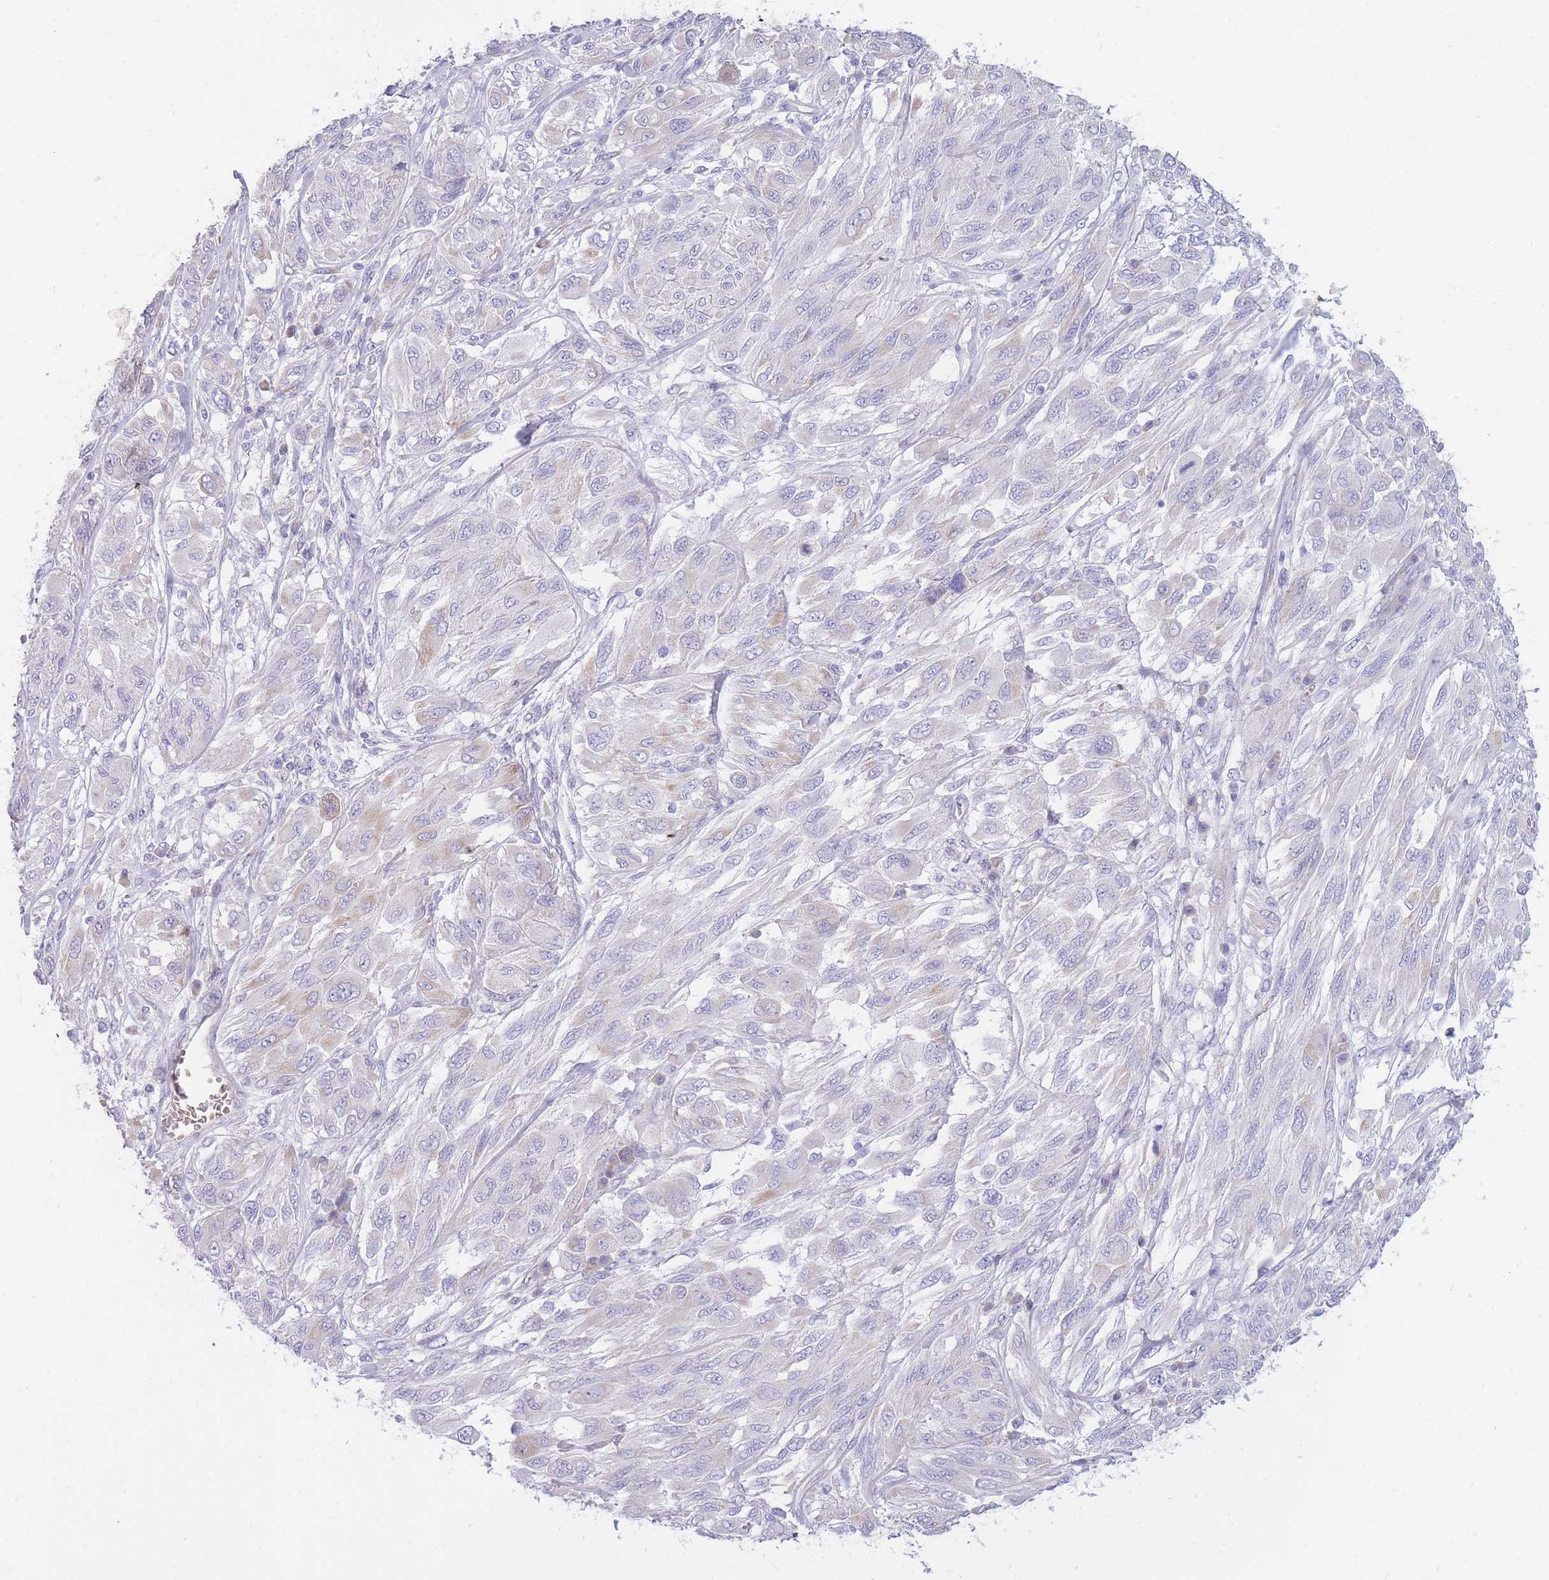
{"staining": {"intensity": "weak", "quantity": "<25%", "location": "cytoplasmic/membranous"}, "tissue": "melanoma", "cell_type": "Tumor cells", "image_type": "cancer", "snomed": [{"axis": "morphology", "description": "Malignant melanoma, NOS"}, {"axis": "topography", "description": "Skin"}], "caption": "Protein analysis of malignant melanoma displays no significant staining in tumor cells. The staining is performed using DAB (3,3'-diaminobenzidine) brown chromogen with nuclei counter-stained in using hematoxylin.", "gene": "TPSD1", "patient": {"sex": "female", "age": 91}}